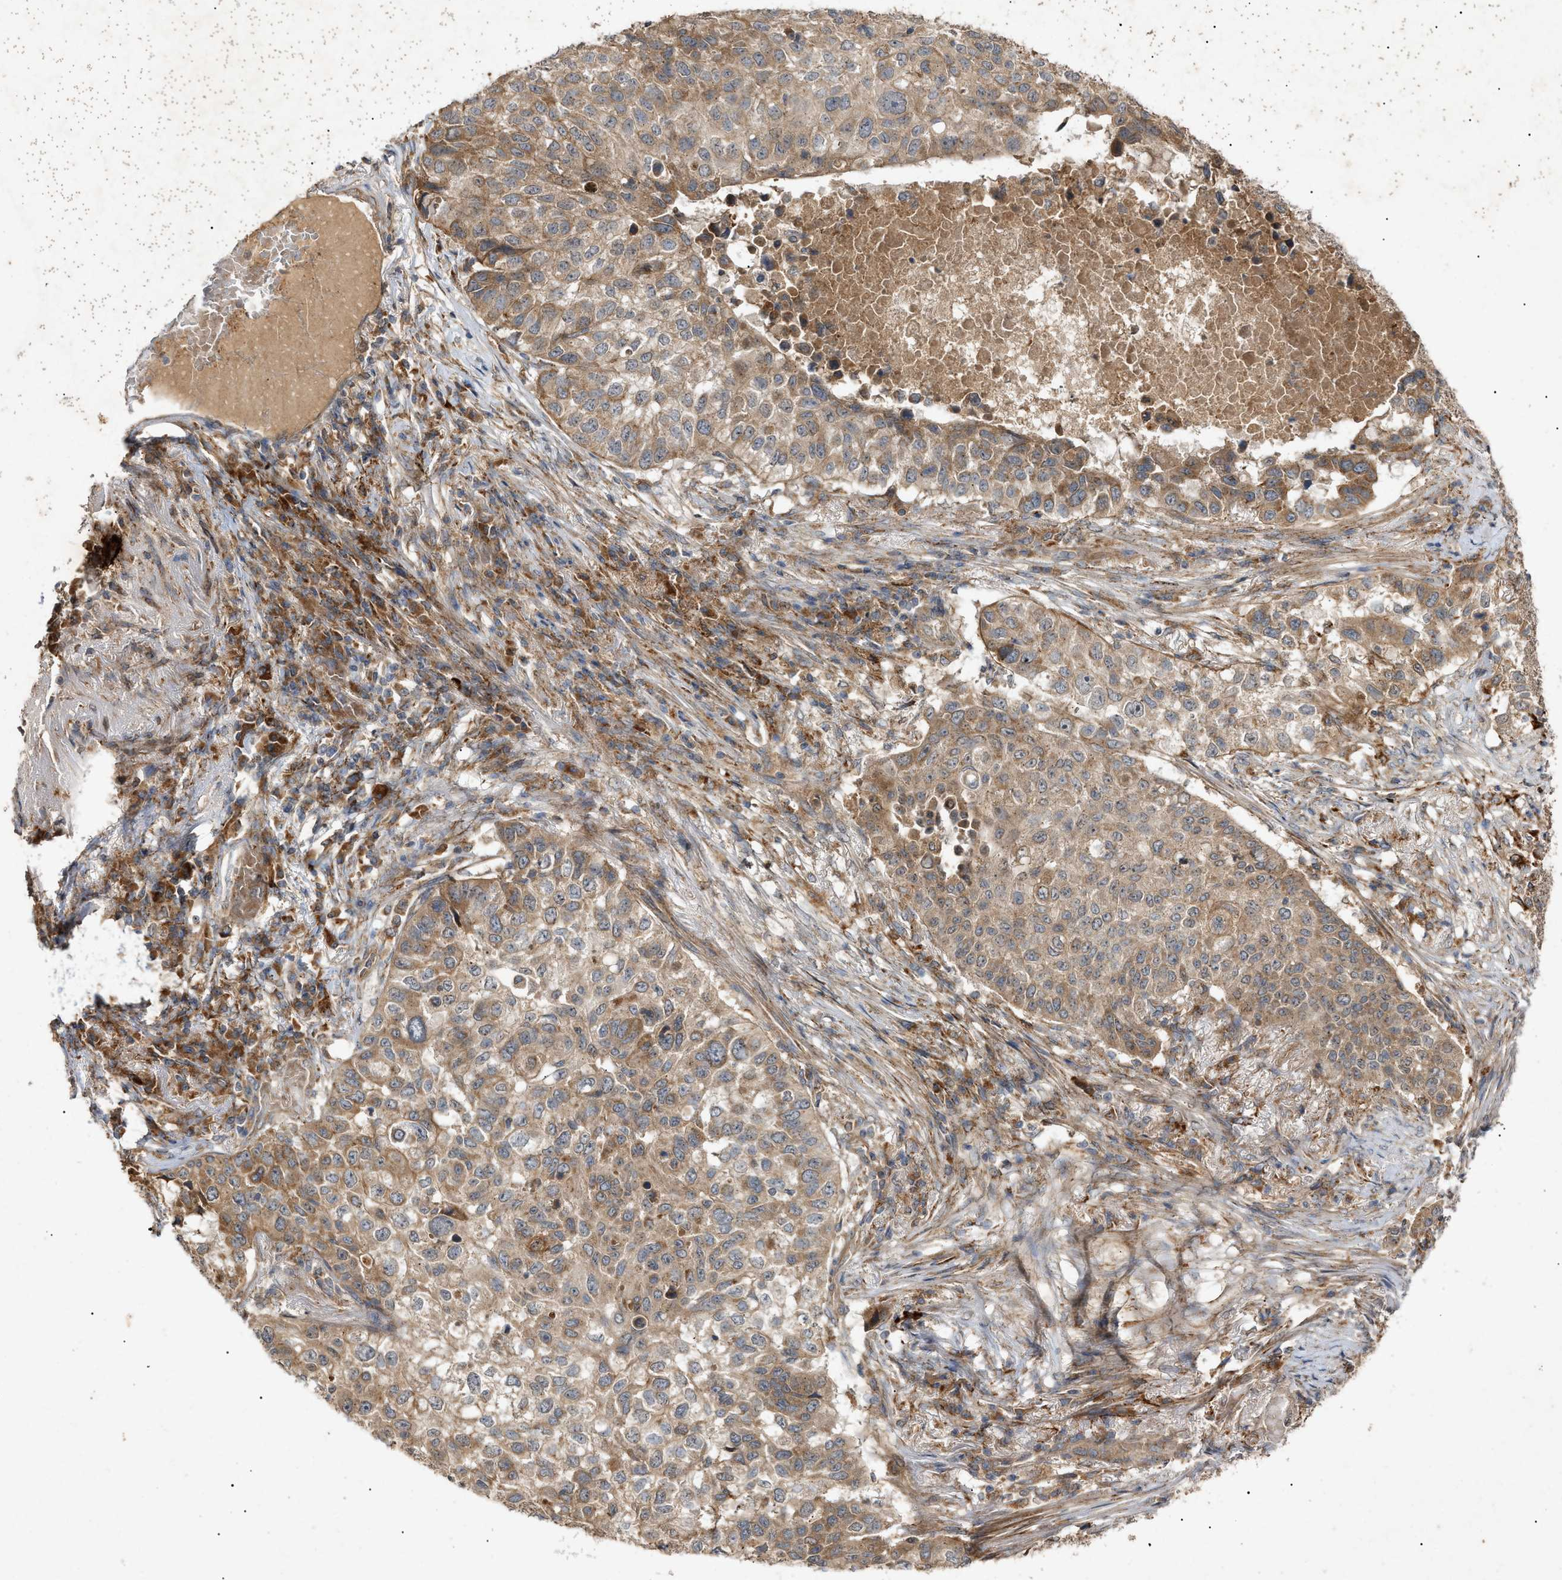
{"staining": {"intensity": "moderate", "quantity": ">75%", "location": "cytoplasmic/membranous"}, "tissue": "lung cancer", "cell_type": "Tumor cells", "image_type": "cancer", "snomed": [{"axis": "morphology", "description": "Squamous cell carcinoma, NOS"}, {"axis": "topography", "description": "Lung"}], "caption": "A brown stain labels moderate cytoplasmic/membranous staining of a protein in squamous cell carcinoma (lung) tumor cells.", "gene": "MTCH1", "patient": {"sex": "male", "age": 57}}